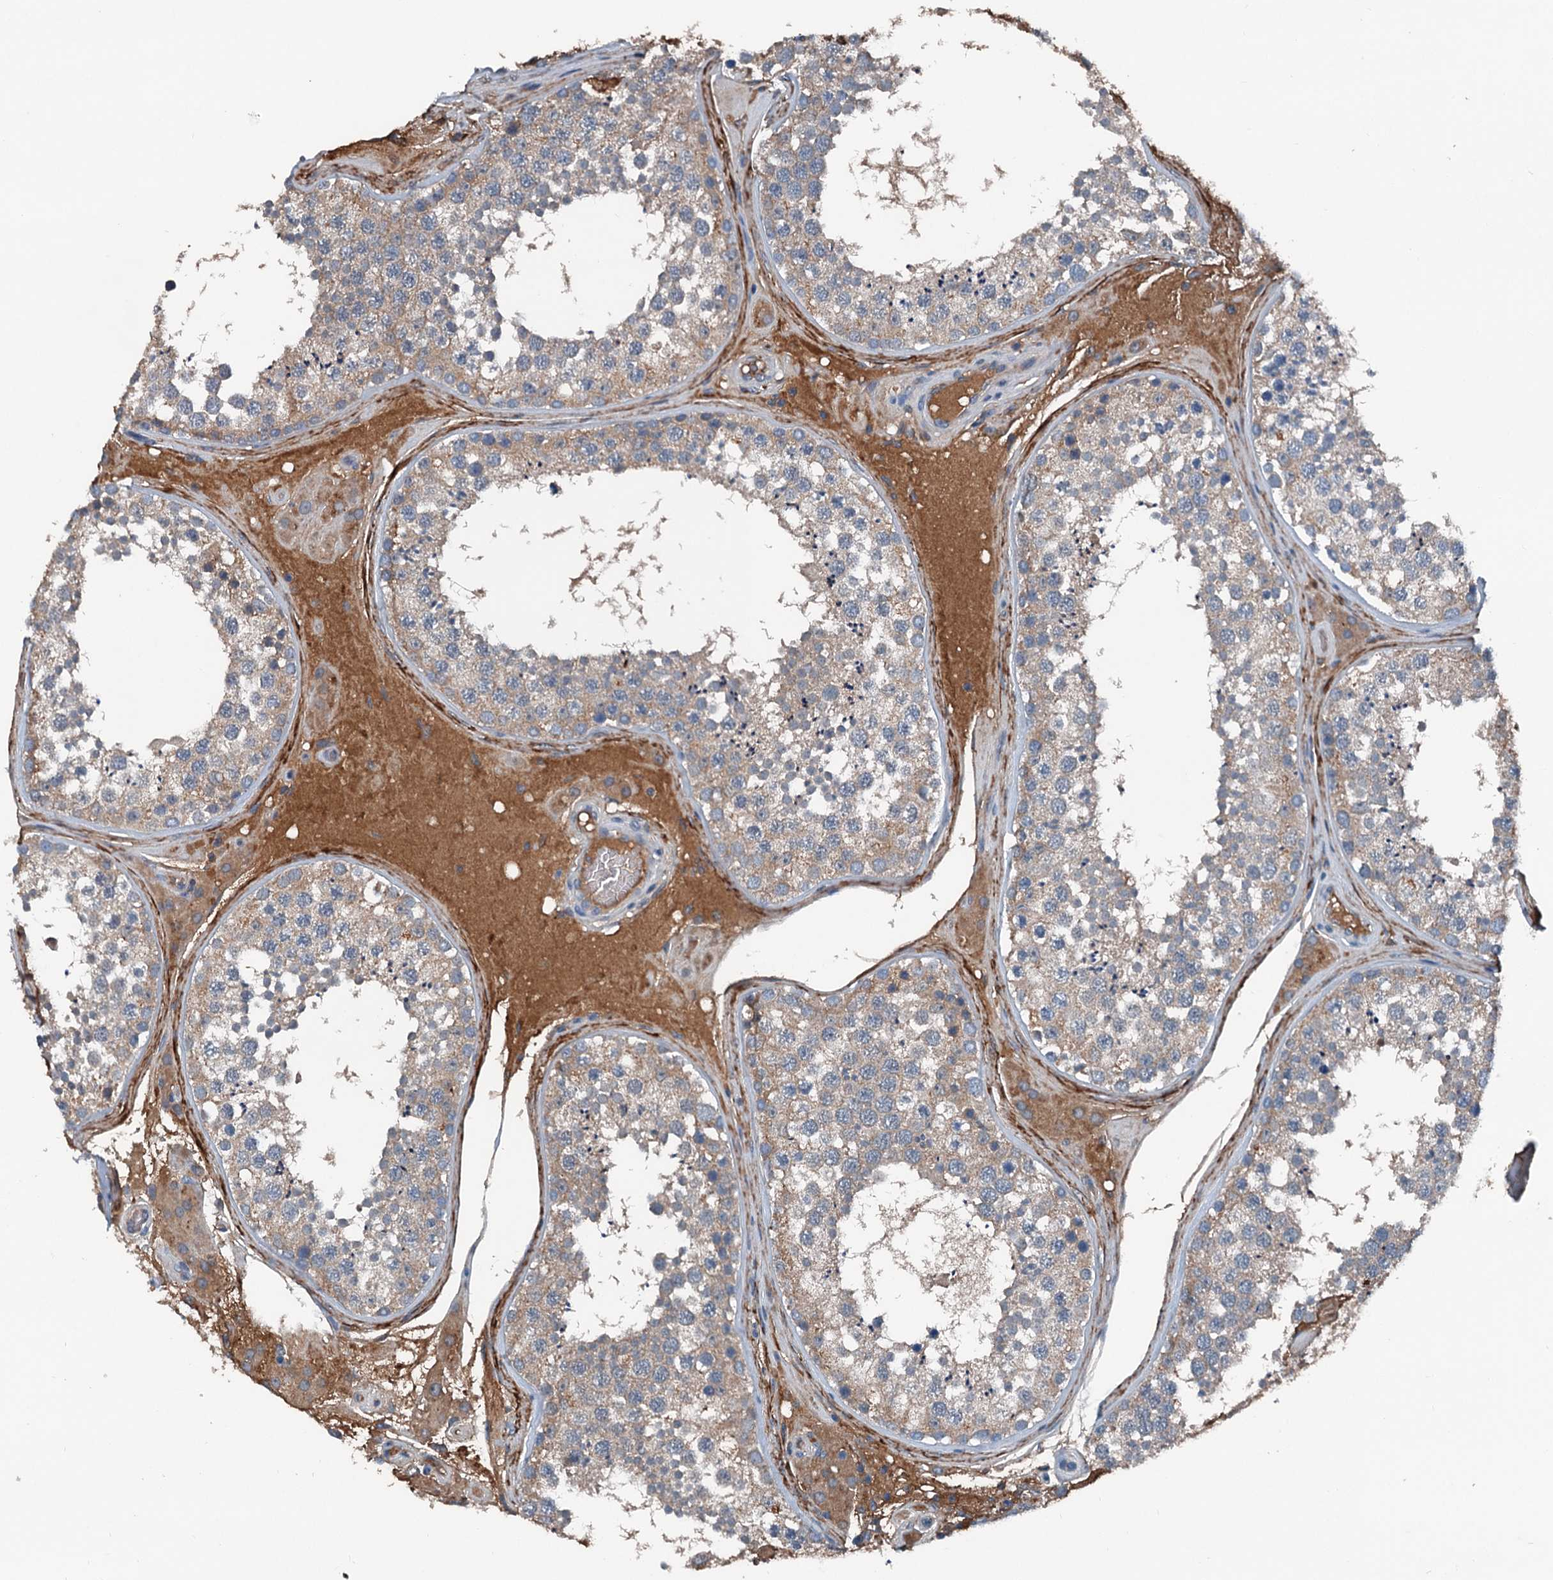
{"staining": {"intensity": "moderate", "quantity": "25%-75%", "location": "cytoplasmic/membranous"}, "tissue": "testis", "cell_type": "Cells in seminiferous ducts", "image_type": "normal", "snomed": [{"axis": "morphology", "description": "Normal tissue, NOS"}, {"axis": "topography", "description": "Testis"}], "caption": "Protein staining demonstrates moderate cytoplasmic/membranous expression in approximately 25%-75% of cells in seminiferous ducts in benign testis.", "gene": "PDSS1", "patient": {"sex": "male", "age": 46}}